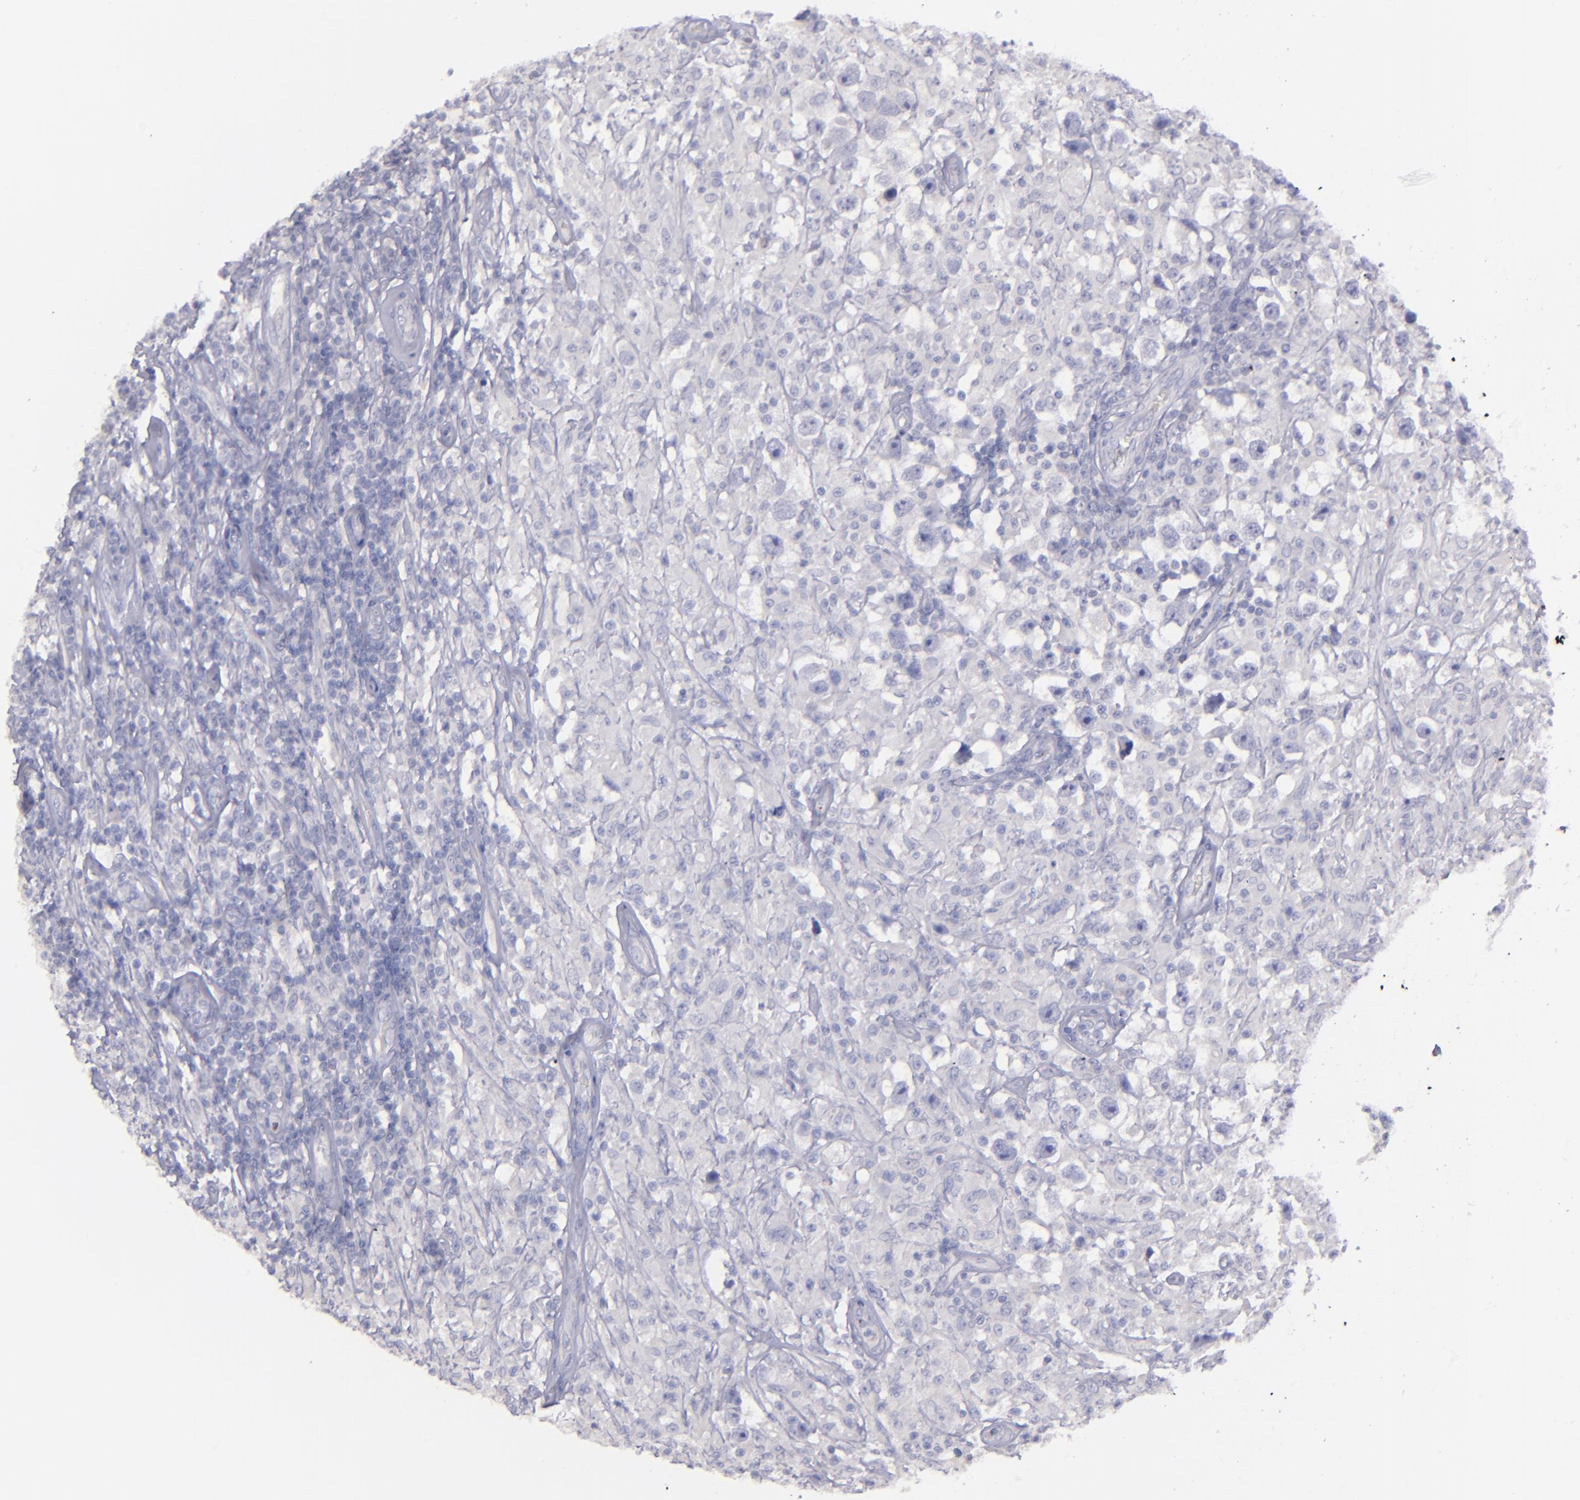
{"staining": {"intensity": "negative", "quantity": "none", "location": "none"}, "tissue": "testis cancer", "cell_type": "Tumor cells", "image_type": "cancer", "snomed": [{"axis": "morphology", "description": "Seminoma, NOS"}, {"axis": "topography", "description": "Testis"}], "caption": "There is no significant staining in tumor cells of testis cancer. The staining was performed using DAB to visualize the protein expression in brown, while the nuclei were stained in blue with hematoxylin (Magnification: 20x).", "gene": "SNAP25", "patient": {"sex": "male", "age": 34}}